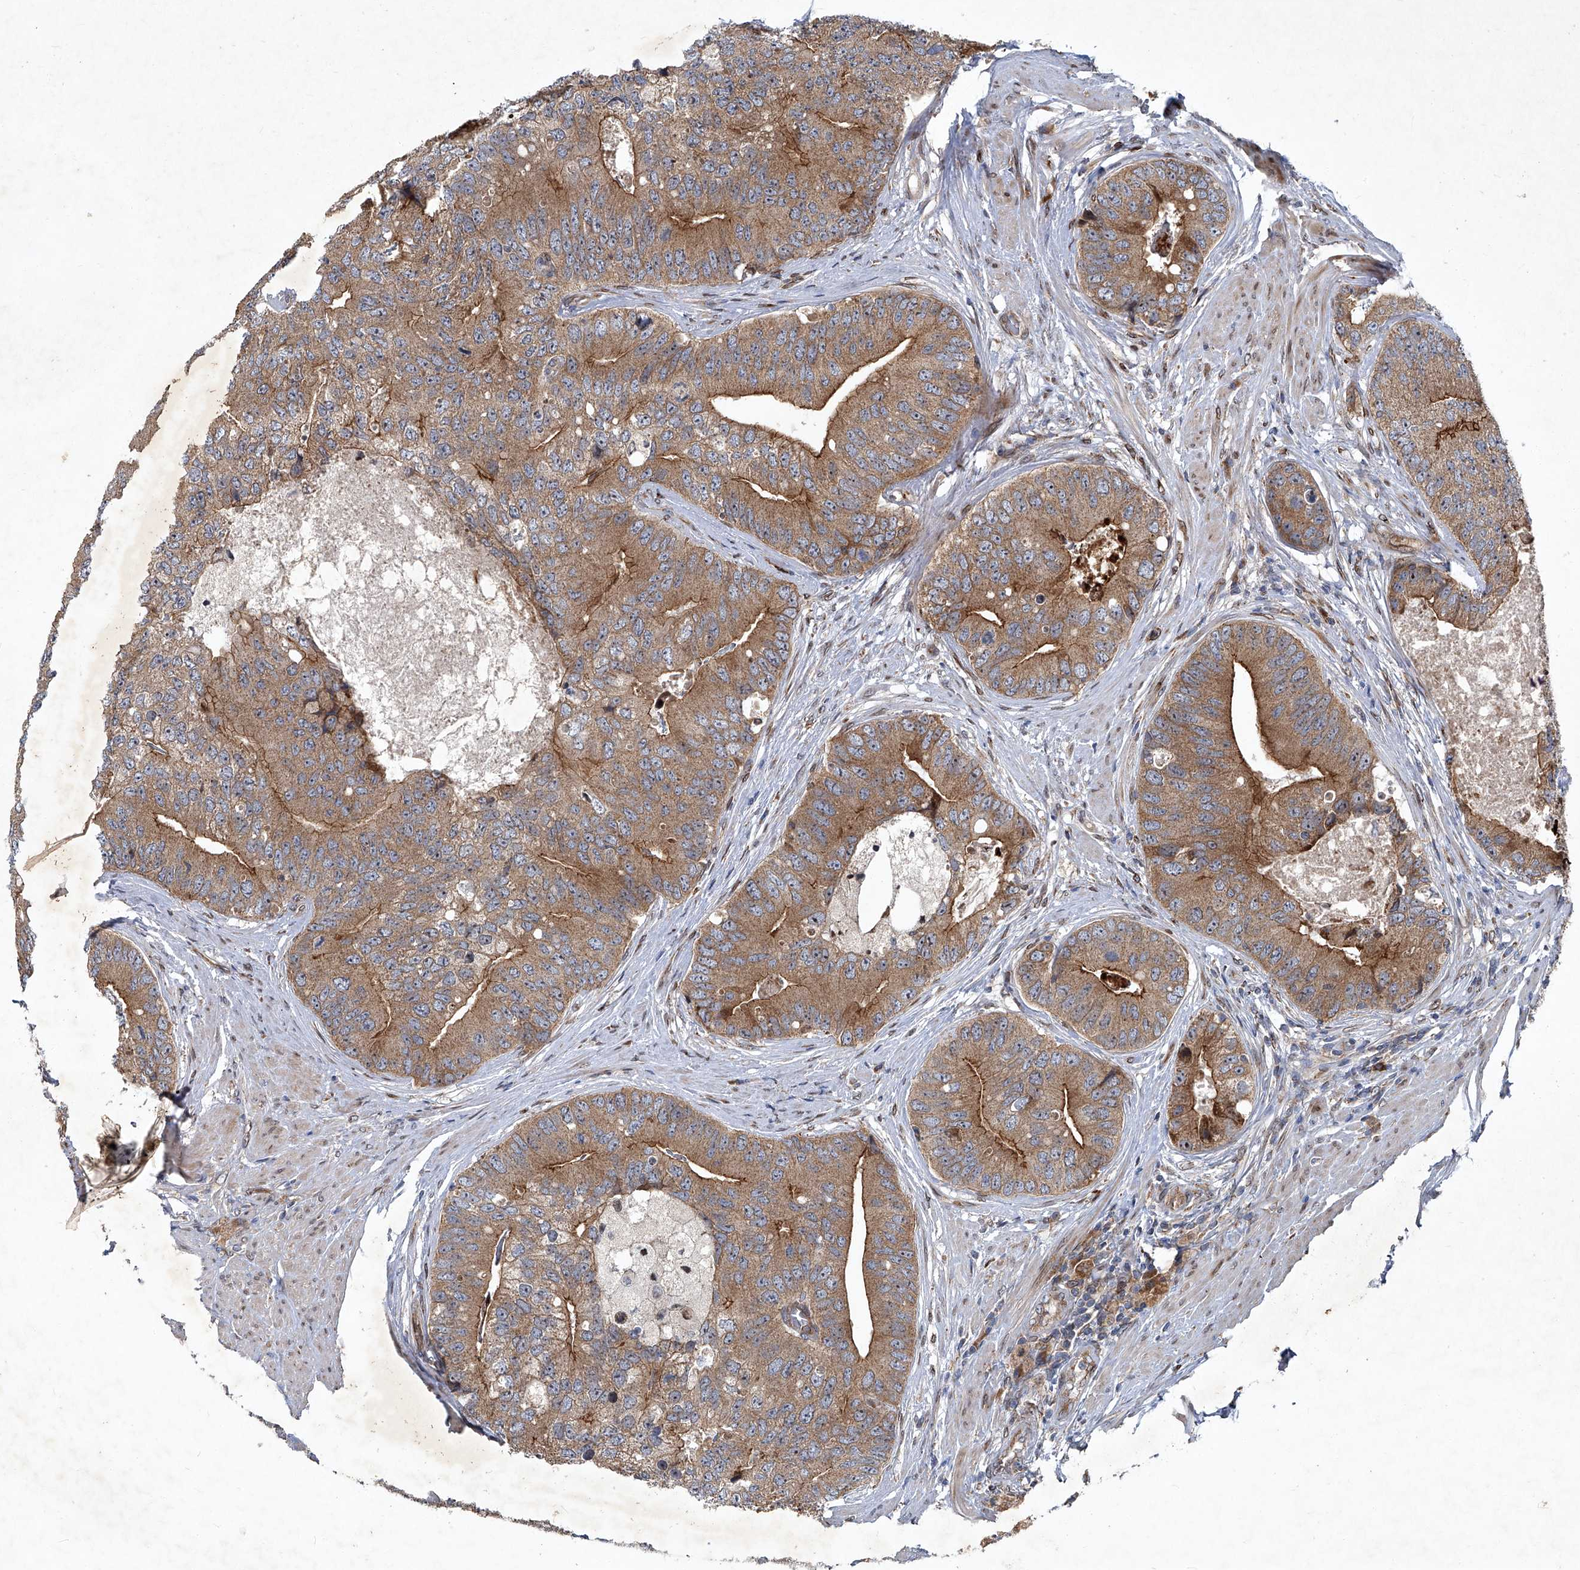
{"staining": {"intensity": "moderate", "quantity": ">75%", "location": "cytoplasmic/membranous"}, "tissue": "prostate cancer", "cell_type": "Tumor cells", "image_type": "cancer", "snomed": [{"axis": "morphology", "description": "Adenocarcinoma, High grade"}, {"axis": "topography", "description": "Prostate"}], "caption": "The photomicrograph shows immunohistochemical staining of prostate cancer. There is moderate cytoplasmic/membranous staining is appreciated in approximately >75% of tumor cells.", "gene": "GPR132", "patient": {"sex": "male", "age": 70}}